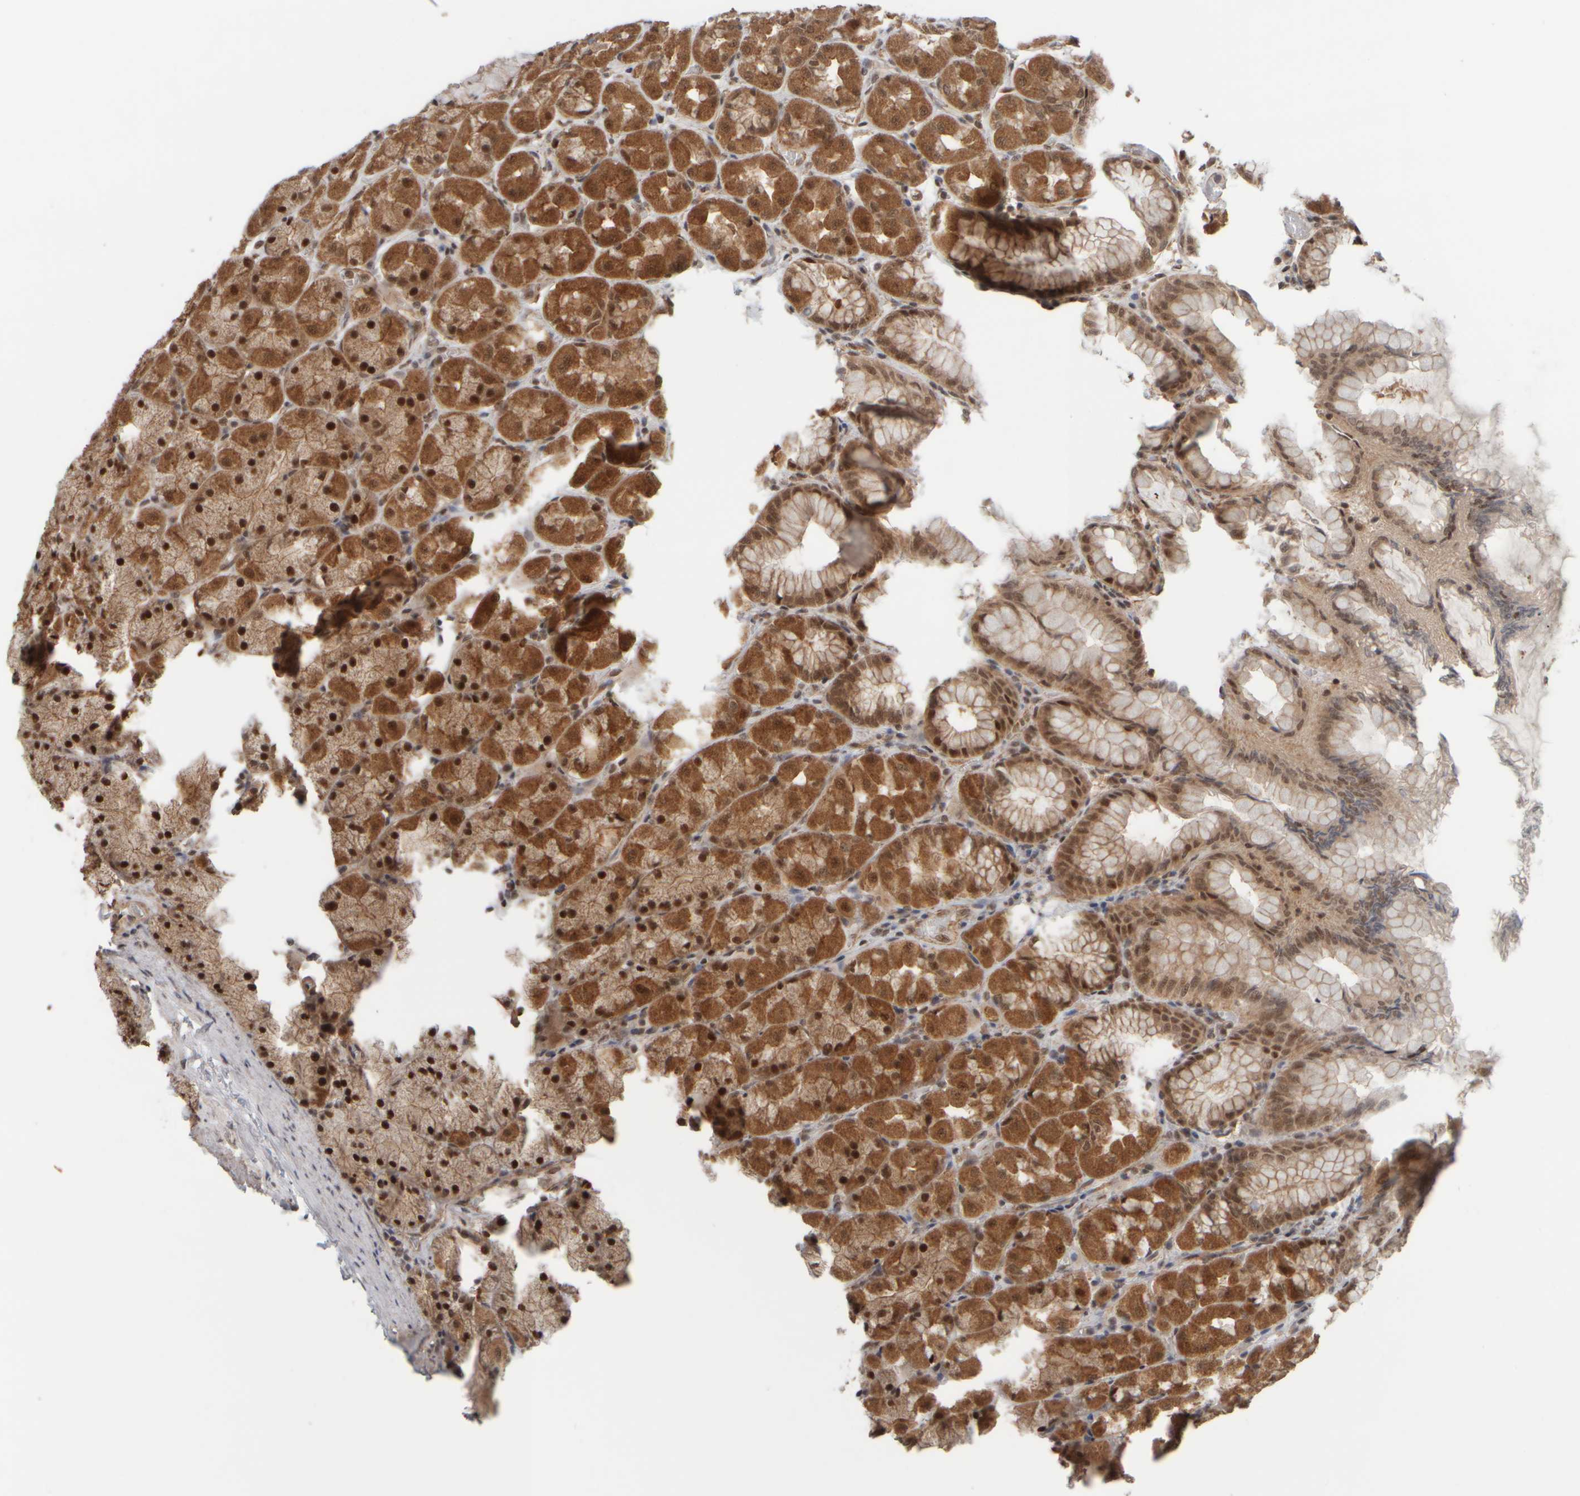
{"staining": {"intensity": "moderate", "quantity": ">75%", "location": "cytoplasmic/membranous,nuclear"}, "tissue": "stomach", "cell_type": "Glandular cells", "image_type": "normal", "snomed": [{"axis": "morphology", "description": "Normal tissue, NOS"}, {"axis": "topography", "description": "Stomach, upper"}], "caption": "Protein expression analysis of benign stomach reveals moderate cytoplasmic/membranous,nuclear expression in approximately >75% of glandular cells. Nuclei are stained in blue.", "gene": "SYNRG", "patient": {"sex": "female", "age": 56}}